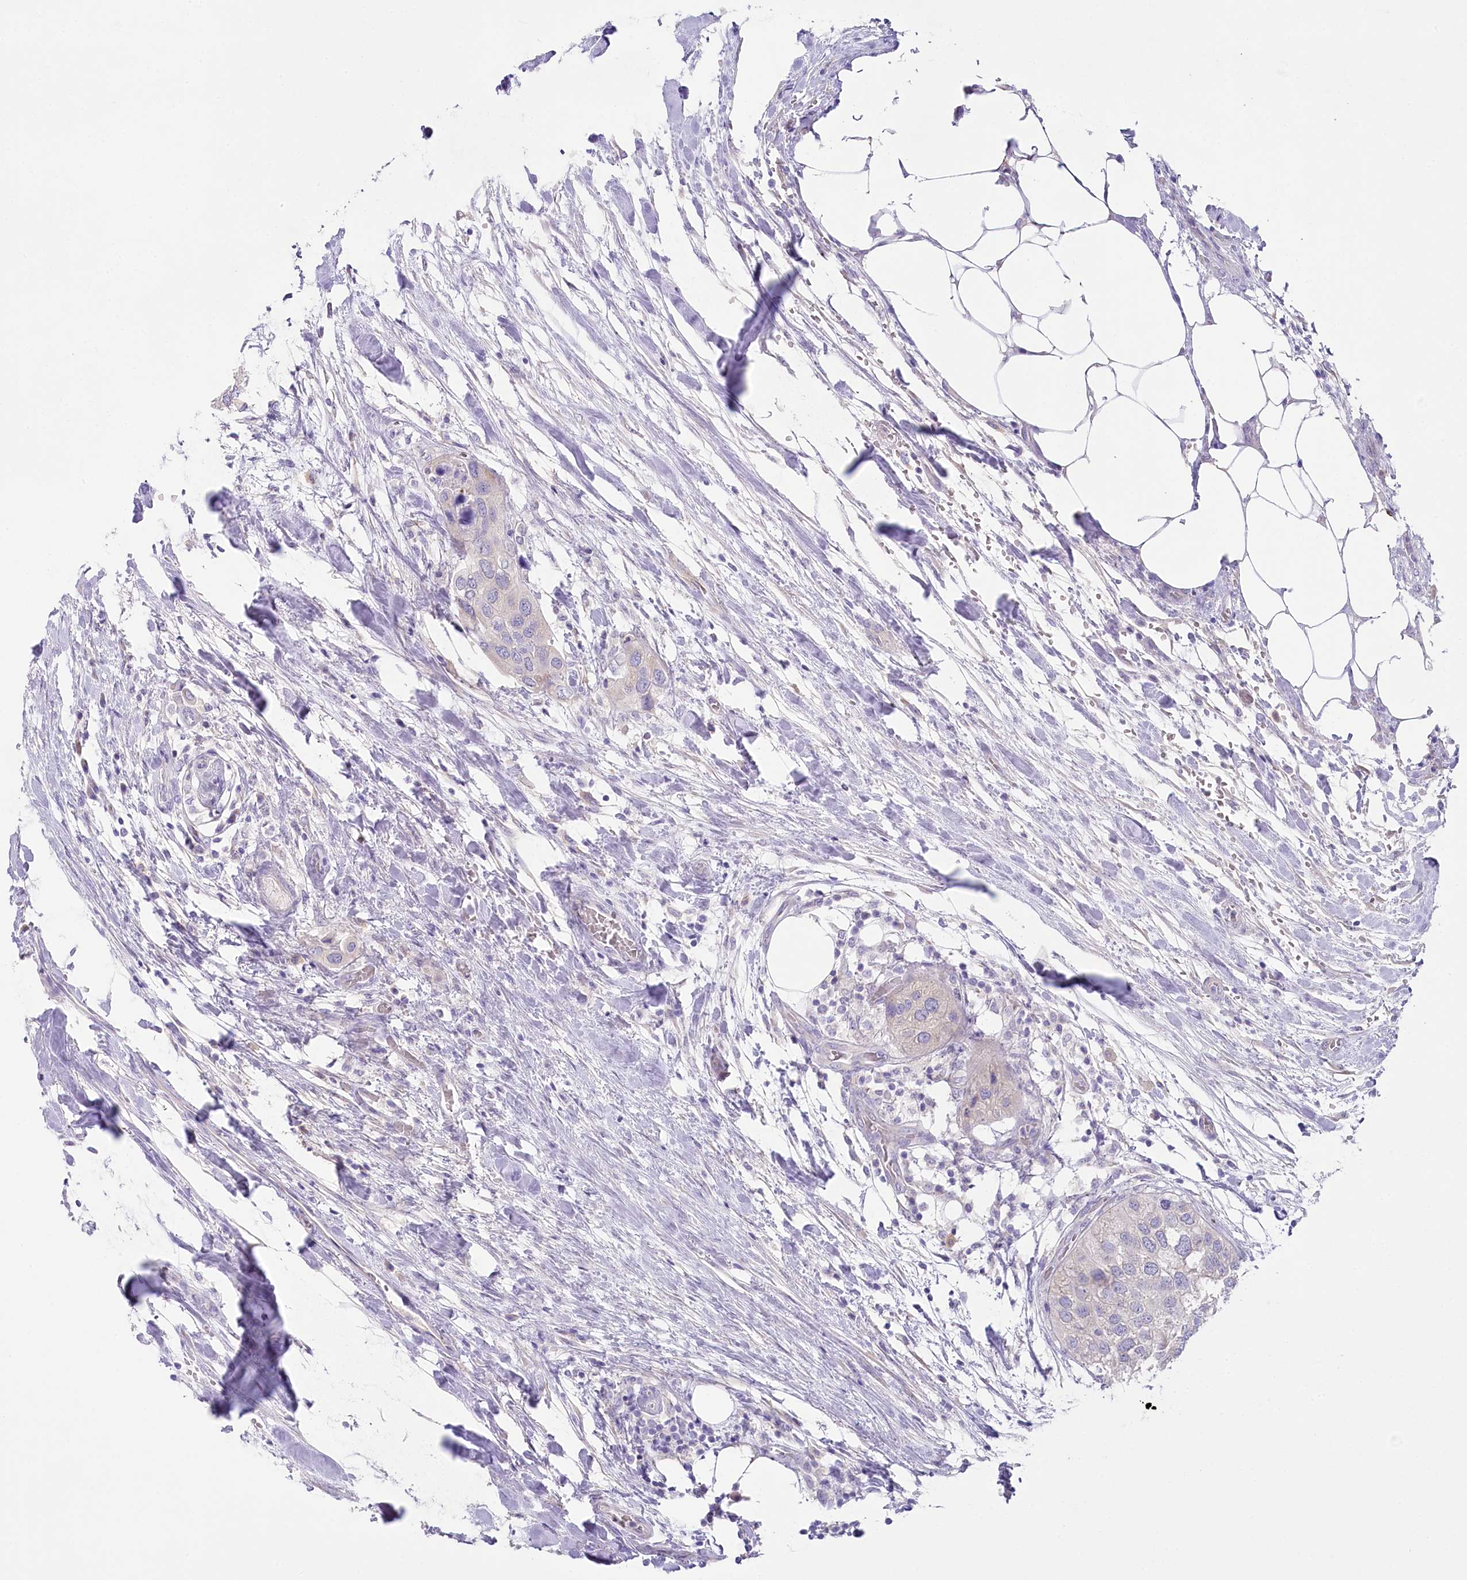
{"staining": {"intensity": "negative", "quantity": "none", "location": "none"}, "tissue": "urothelial cancer", "cell_type": "Tumor cells", "image_type": "cancer", "snomed": [{"axis": "morphology", "description": "Urothelial carcinoma, High grade"}, {"axis": "topography", "description": "Urinary bladder"}], "caption": "The histopathology image shows no staining of tumor cells in high-grade urothelial carcinoma.", "gene": "MYOZ1", "patient": {"sex": "male", "age": 64}}